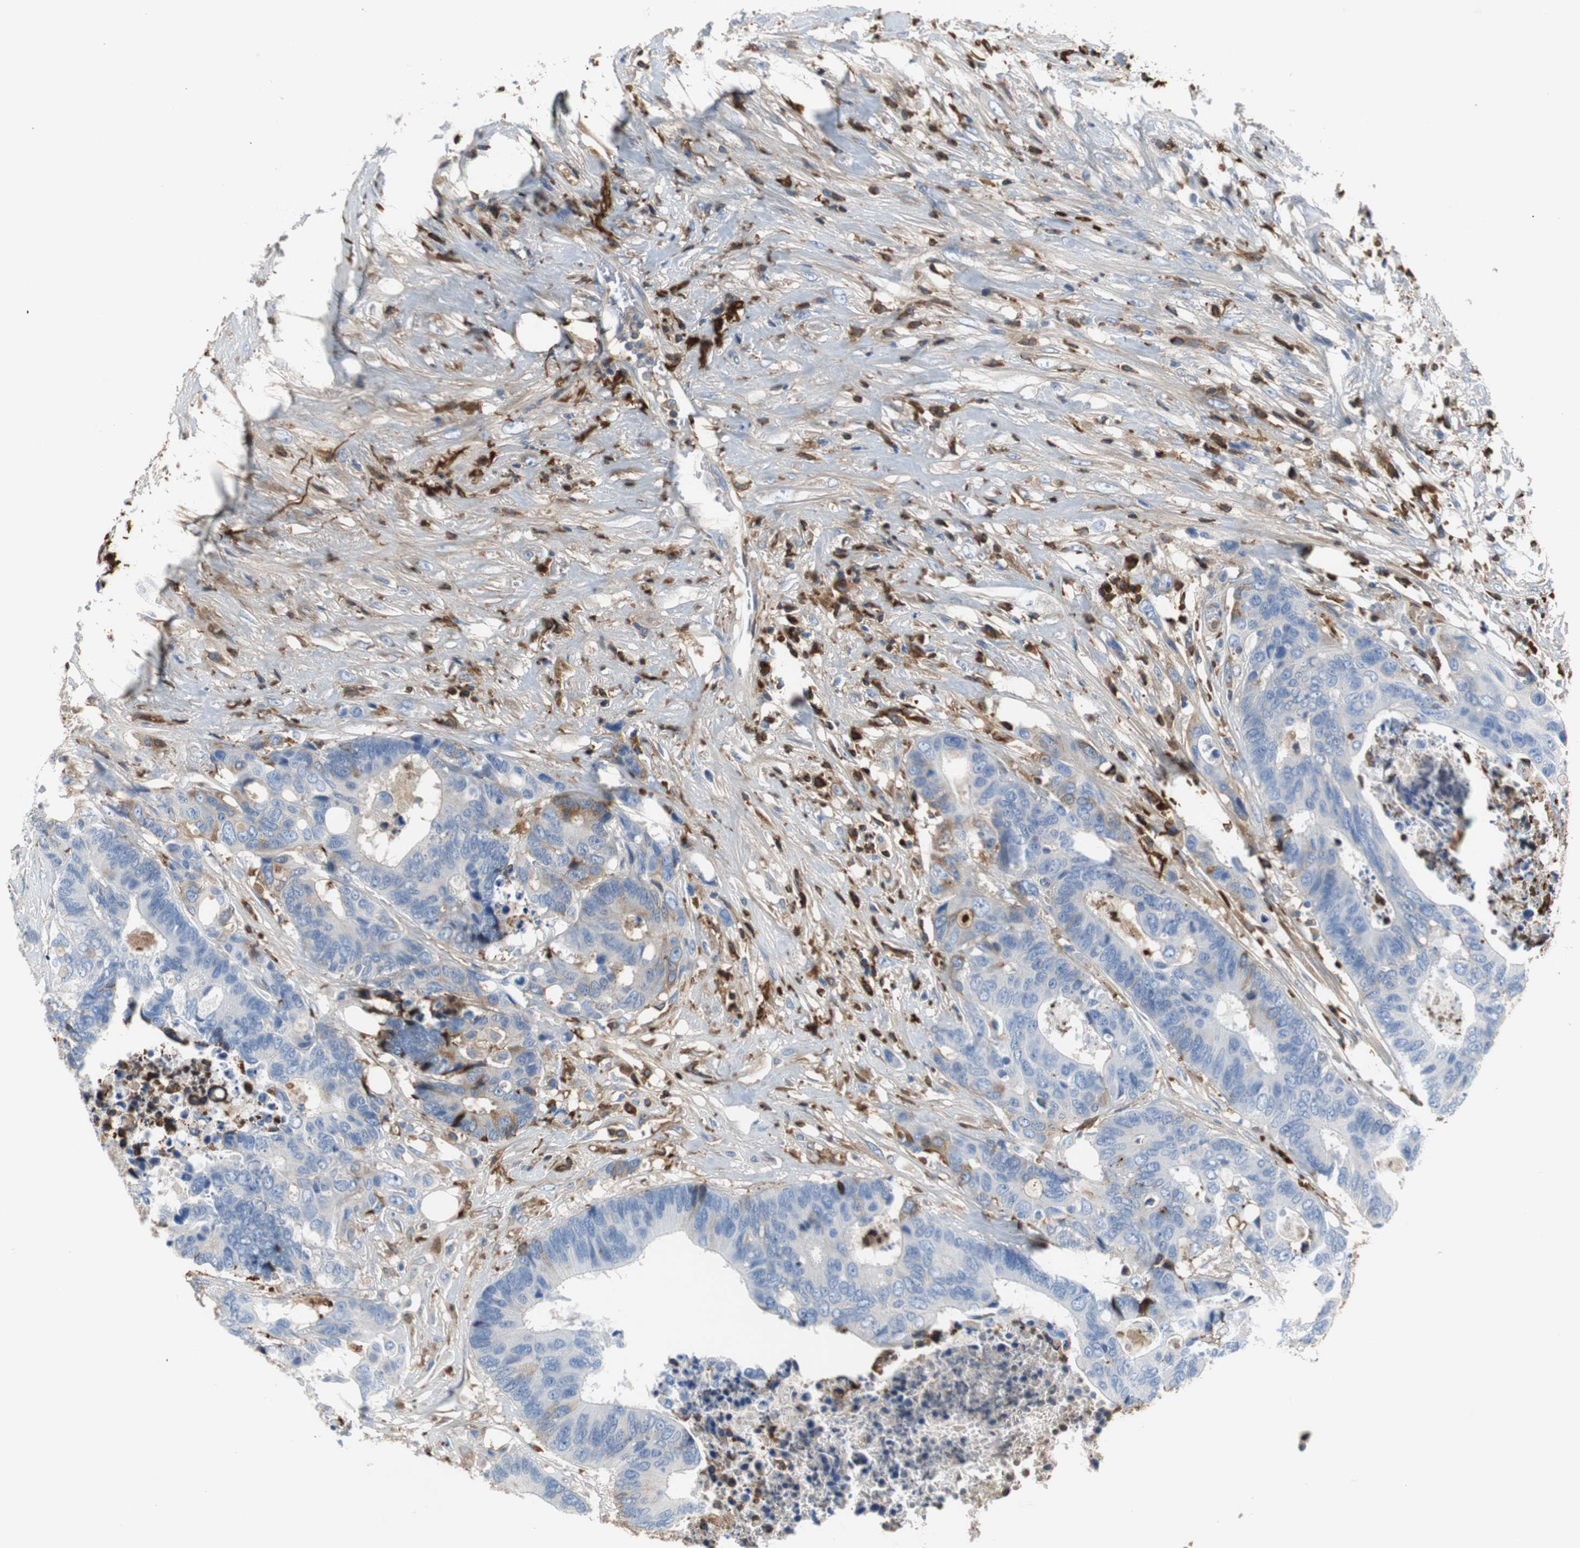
{"staining": {"intensity": "moderate", "quantity": "<25%", "location": "cytoplasmic/membranous"}, "tissue": "colorectal cancer", "cell_type": "Tumor cells", "image_type": "cancer", "snomed": [{"axis": "morphology", "description": "Adenocarcinoma, NOS"}, {"axis": "topography", "description": "Rectum"}], "caption": "Immunohistochemical staining of human colorectal cancer demonstrates moderate cytoplasmic/membranous protein expression in about <25% of tumor cells. (Stains: DAB in brown, nuclei in blue, Microscopy: brightfield microscopy at high magnification).", "gene": "APCS", "patient": {"sex": "male", "age": 55}}